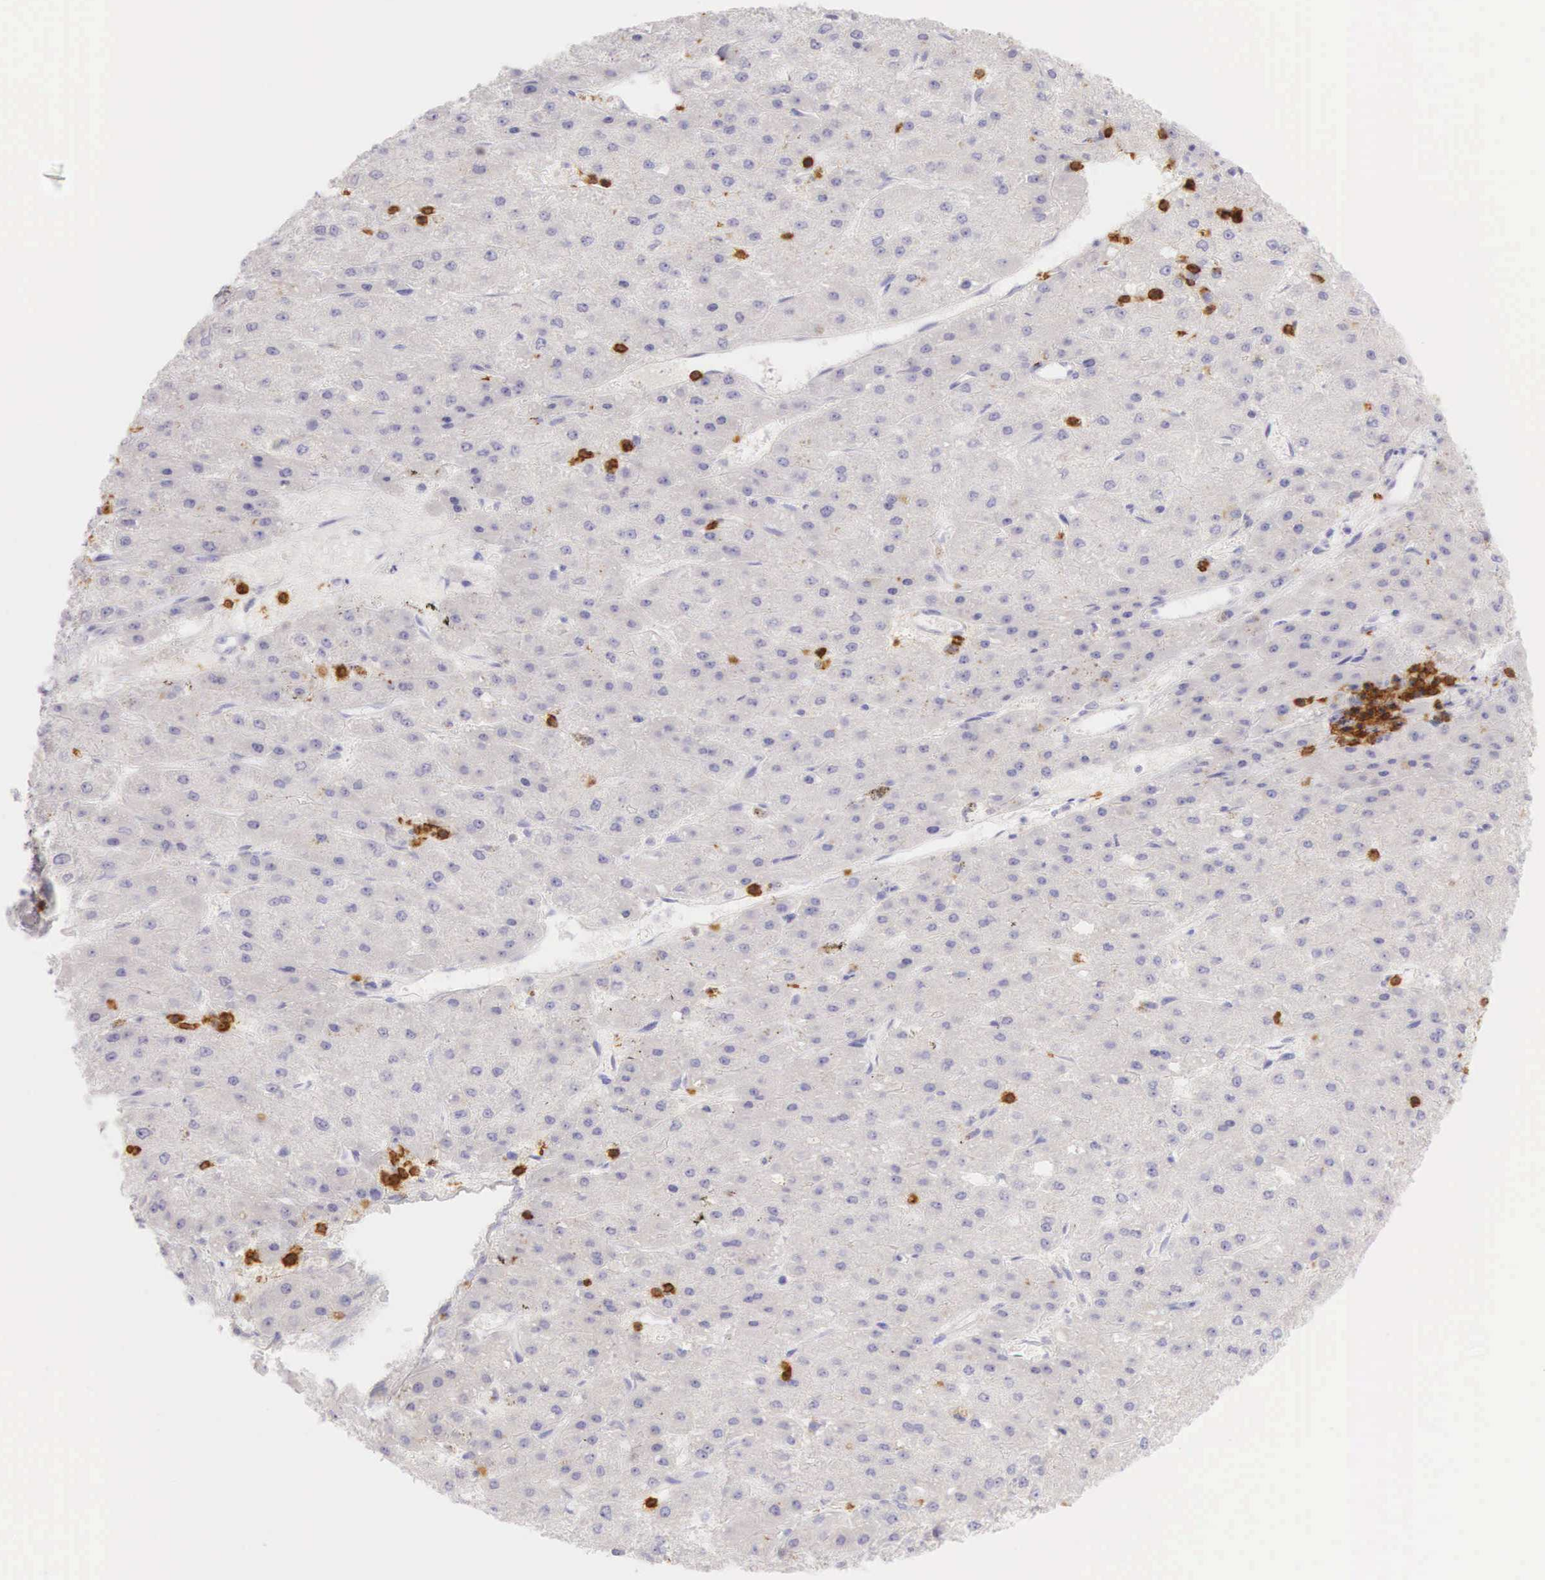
{"staining": {"intensity": "negative", "quantity": "none", "location": "none"}, "tissue": "liver cancer", "cell_type": "Tumor cells", "image_type": "cancer", "snomed": [{"axis": "morphology", "description": "Carcinoma, Hepatocellular, NOS"}, {"axis": "topography", "description": "Liver"}], "caption": "Image shows no significant protein positivity in tumor cells of liver cancer. (Immunohistochemistry (ihc), brightfield microscopy, high magnification).", "gene": "CD3E", "patient": {"sex": "female", "age": 52}}